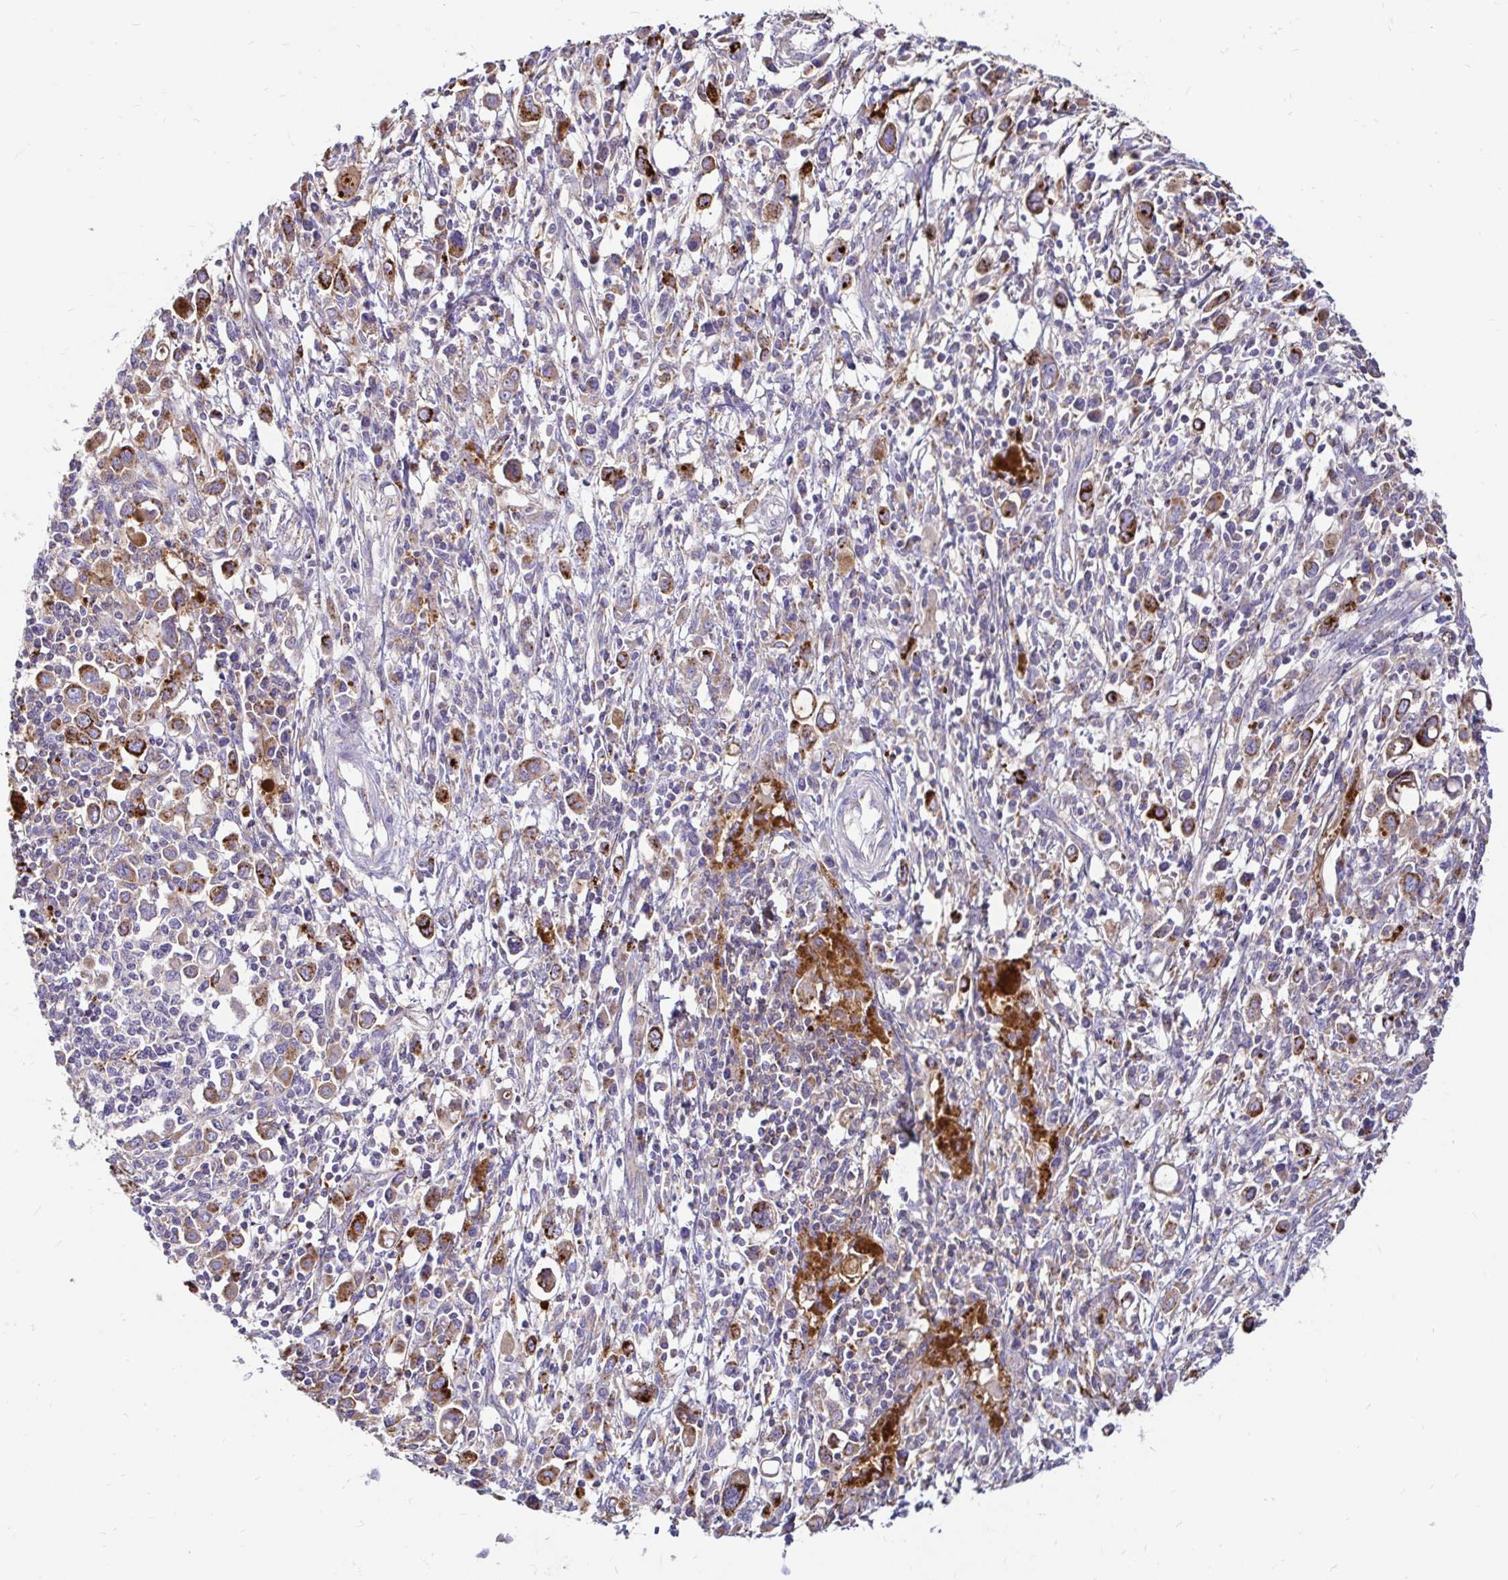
{"staining": {"intensity": "moderate", "quantity": "25%-75%", "location": "cytoplasmic/membranous"}, "tissue": "stomach cancer", "cell_type": "Tumor cells", "image_type": "cancer", "snomed": [{"axis": "morphology", "description": "Adenocarcinoma, NOS"}, {"axis": "topography", "description": "Stomach, upper"}], "caption": "This is an image of immunohistochemistry (IHC) staining of stomach adenocarcinoma, which shows moderate staining in the cytoplasmic/membranous of tumor cells.", "gene": "FUCA1", "patient": {"sex": "male", "age": 75}}